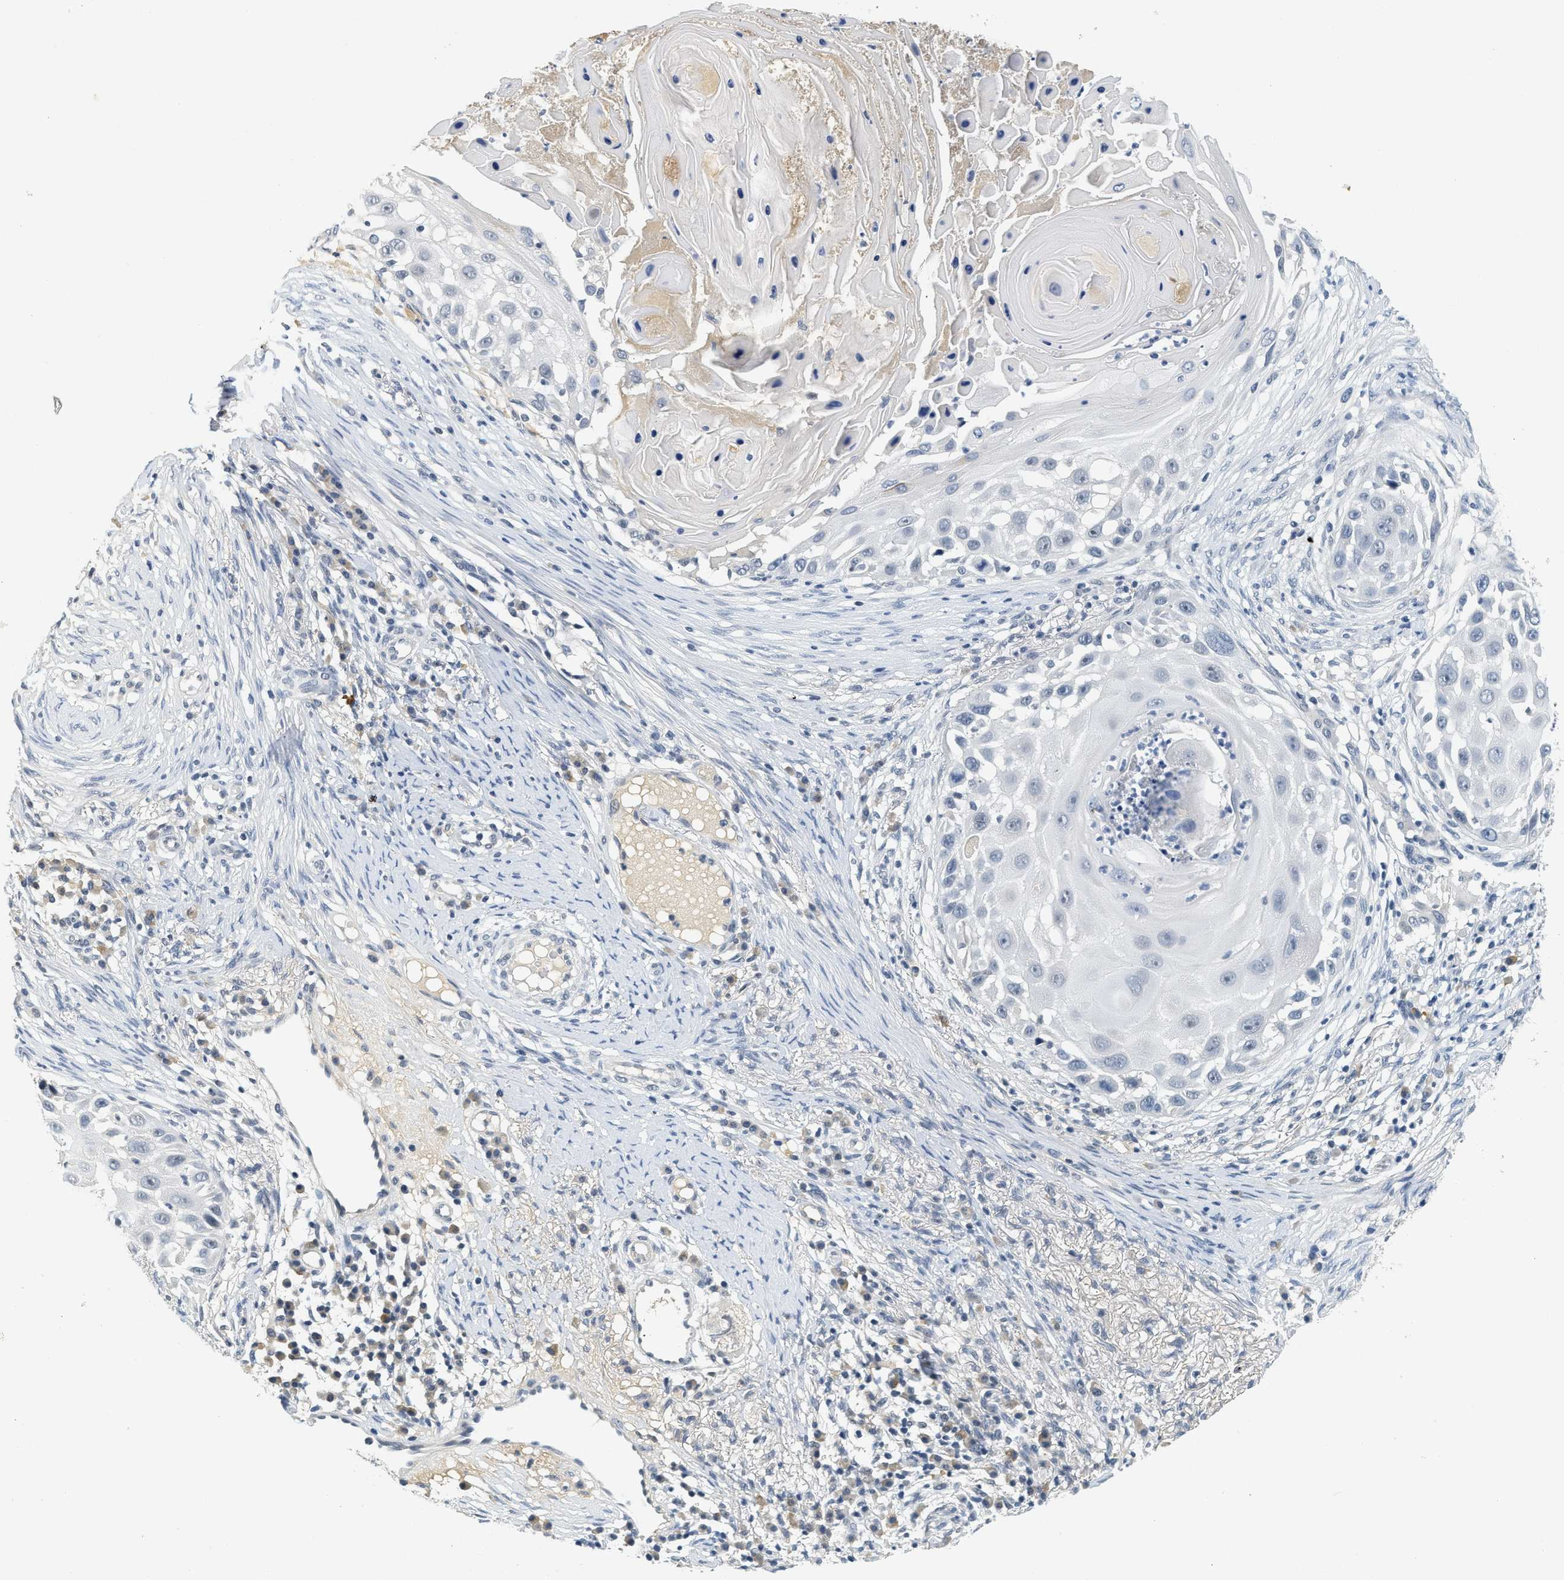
{"staining": {"intensity": "negative", "quantity": "none", "location": "none"}, "tissue": "skin cancer", "cell_type": "Tumor cells", "image_type": "cancer", "snomed": [{"axis": "morphology", "description": "Squamous cell carcinoma, NOS"}, {"axis": "topography", "description": "Skin"}], "caption": "Histopathology image shows no significant protein positivity in tumor cells of skin cancer.", "gene": "MZF1", "patient": {"sex": "female", "age": 44}}